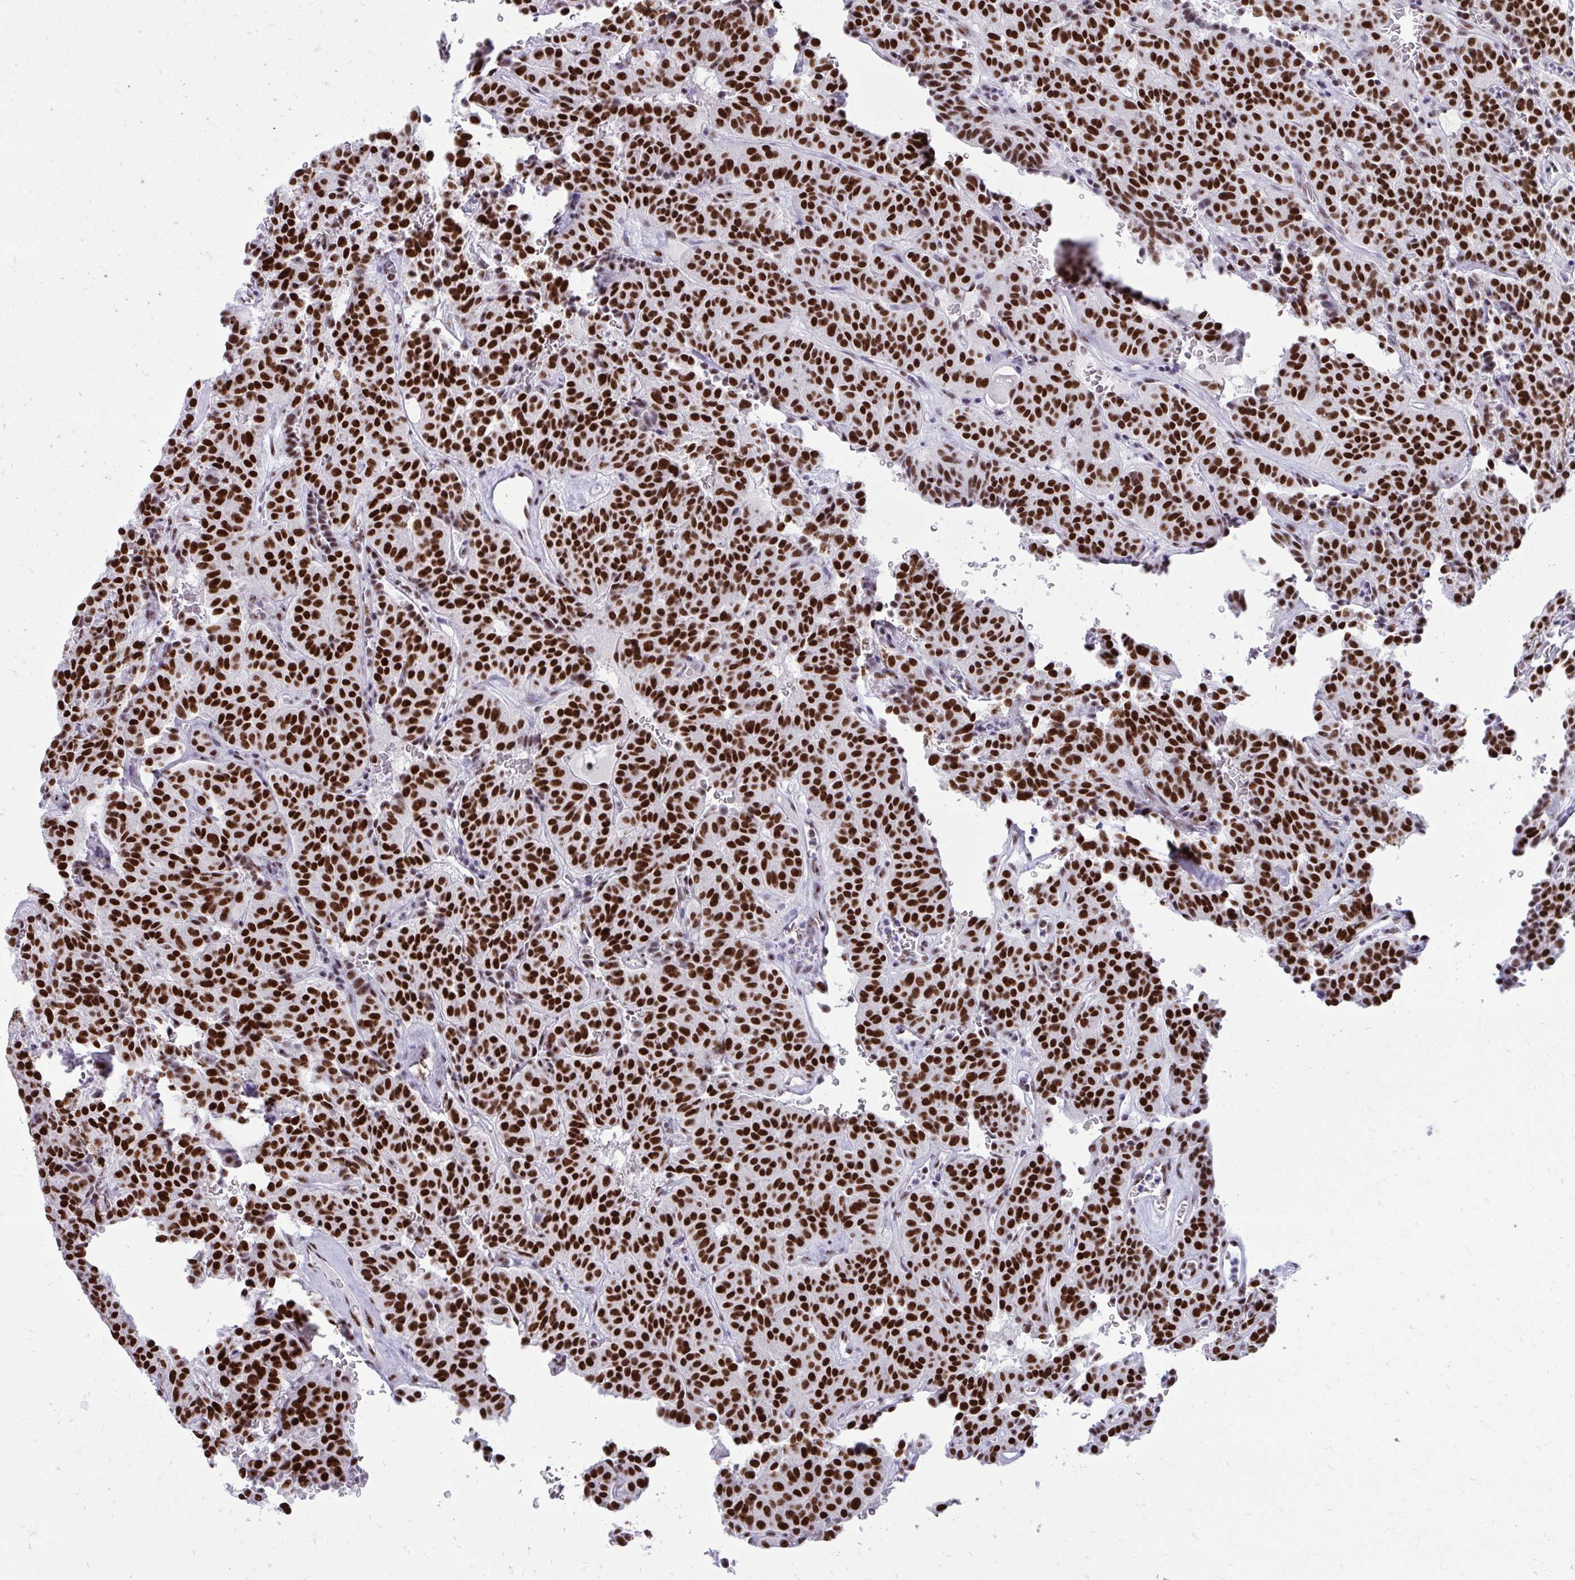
{"staining": {"intensity": "strong", "quantity": ">75%", "location": "nuclear"}, "tissue": "carcinoid", "cell_type": "Tumor cells", "image_type": "cancer", "snomed": [{"axis": "morphology", "description": "Carcinoid, malignant, NOS"}, {"axis": "topography", "description": "Lung"}], "caption": "A micrograph showing strong nuclear positivity in approximately >75% of tumor cells in carcinoid, as visualized by brown immunohistochemical staining.", "gene": "PELP1", "patient": {"sex": "female", "age": 61}}